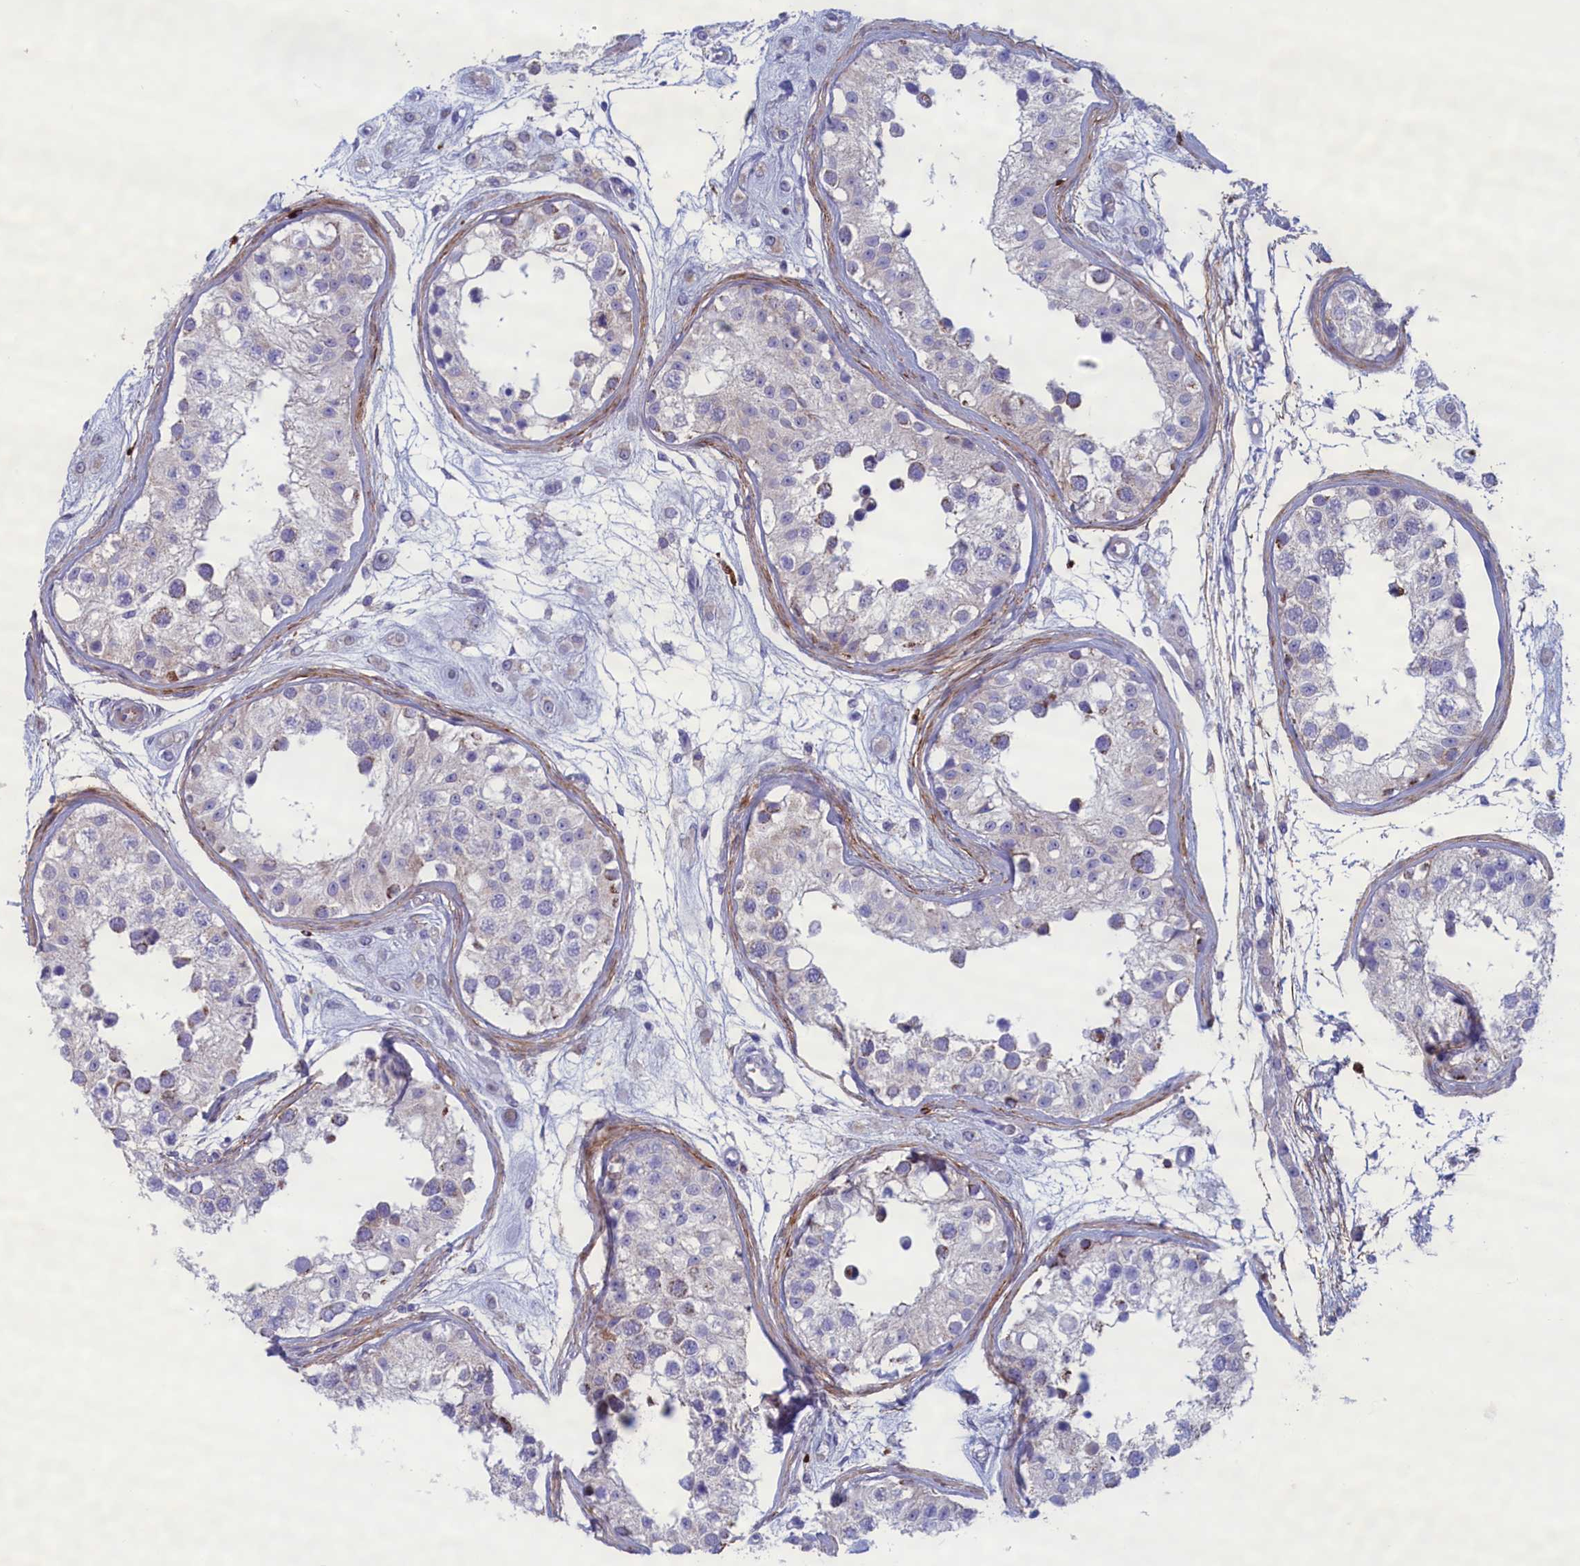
{"staining": {"intensity": "moderate", "quantity": "<25%", "location": "cytoplasmic/membranous"}, "tissue": "testis", "cell_type": "Cells in seminiferous ducts", "image_type": "normal", "snomed": [{"axis": "morphology", "description": "Normal tissue, NOS"}, {"axis": "morphology", "description": "Adenocarcinoma, metastatic, NOS"}, {"axis": "topography", "description": "Testis"}], "caption": "A high-resolution image shows immunohistochemistry (IHC) staining of normal testis, which demonstrates moderate cytoplasmic/membranous positivity in approximately <25% of cells in seminiferous ducts.", "gene": "MPV17L2", "patient": {"sex": "male", "age": 26}}